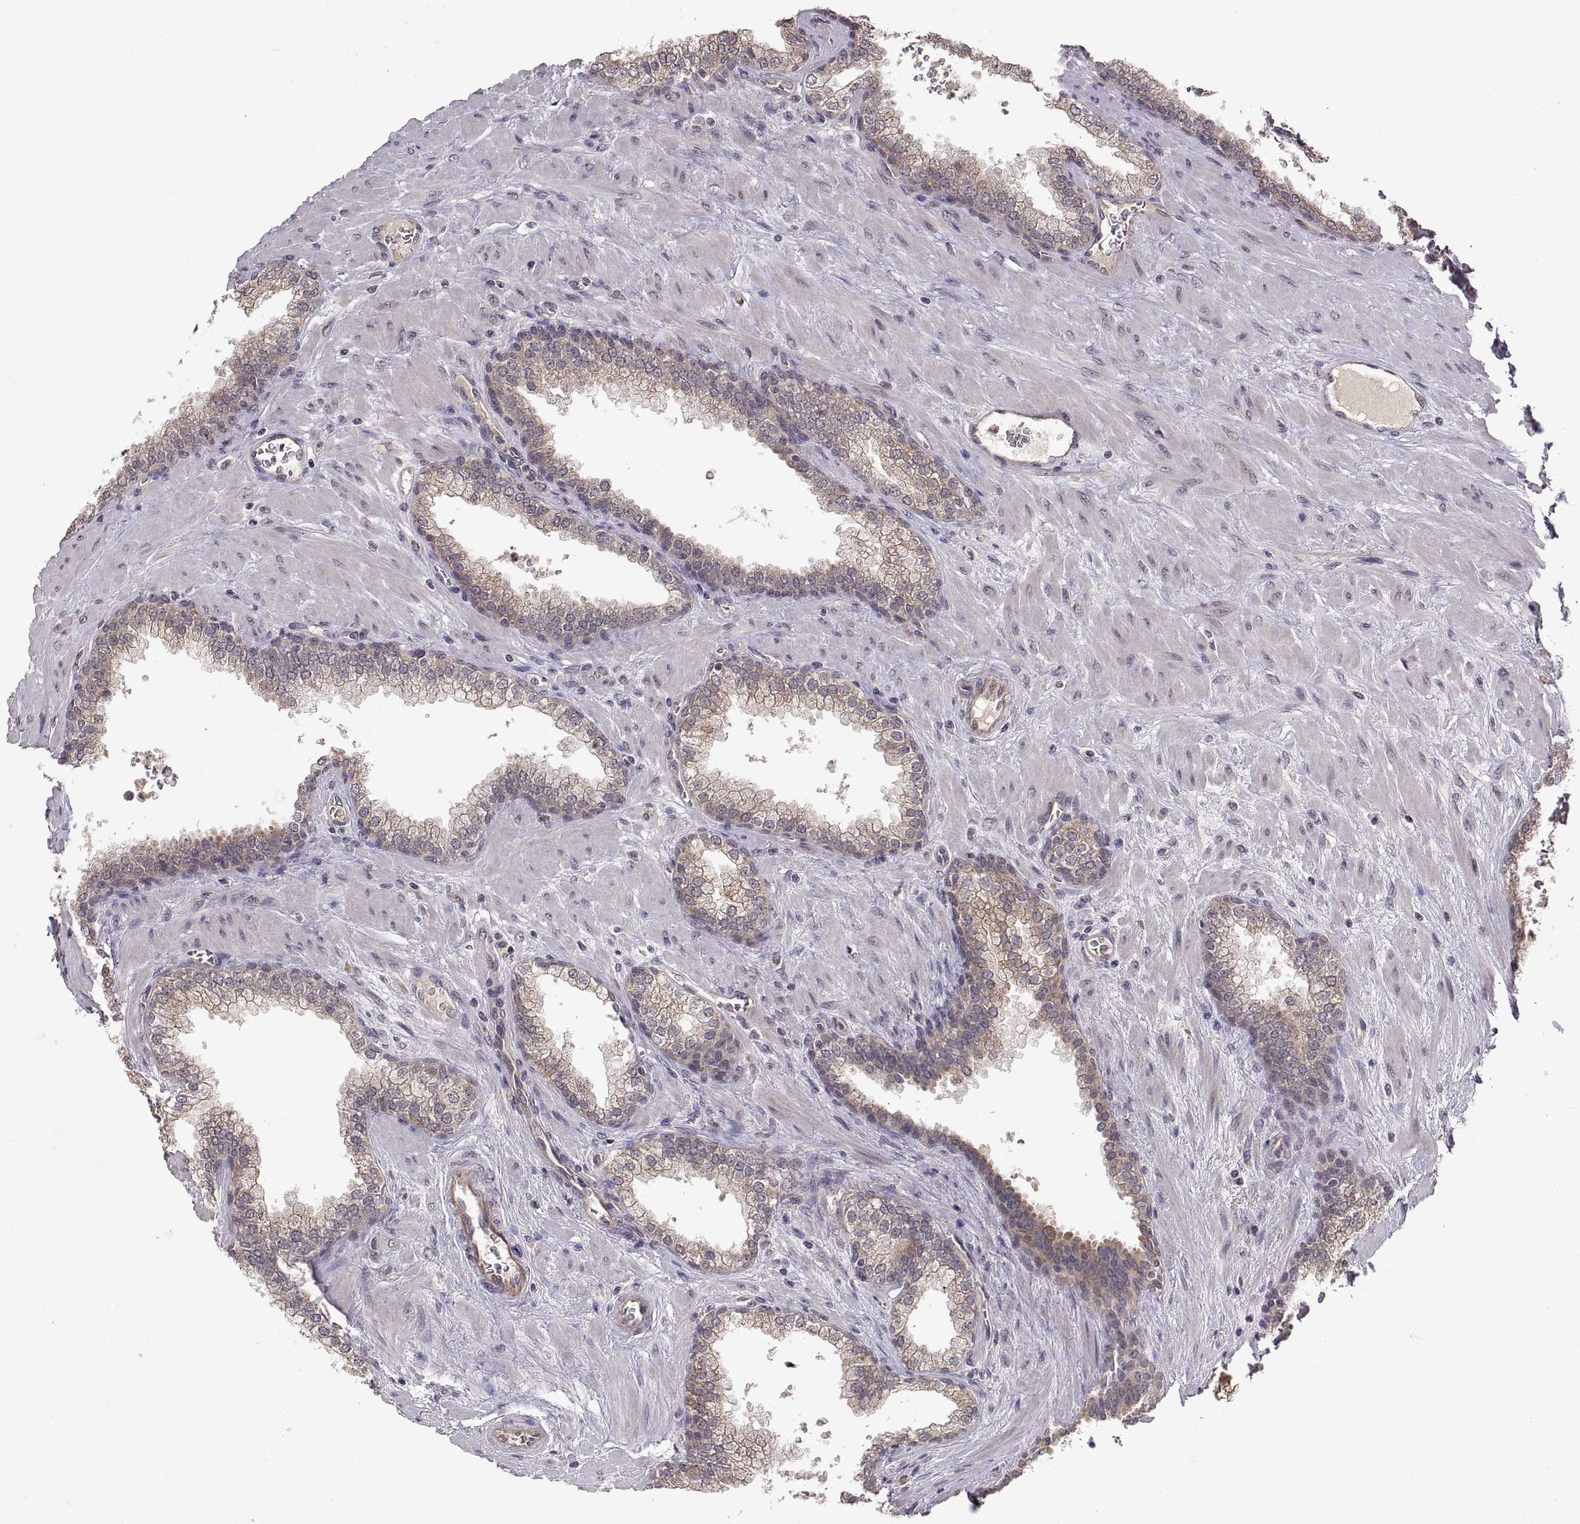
{"staining": {"intensity": "weak", "quantity": "25%-75%", "location": "cytoplasmic/membranous"}, "tissue": "prostate cancer", "cell_type": "Tumor cells", "image_type": "cancer", "snomed": [{"axis": "morphology", "description": "Adenocarcinoma, NOS"}, {"axis": "topography", "description": "Prostate"}], "caption": "Tumor cells demonstrate weak cytoplasmic/membranous staining in about 25%-75% of cells in prostate cancer.", "gene": "LAMA1", "patient": {"sex": "male", "age": 67}}